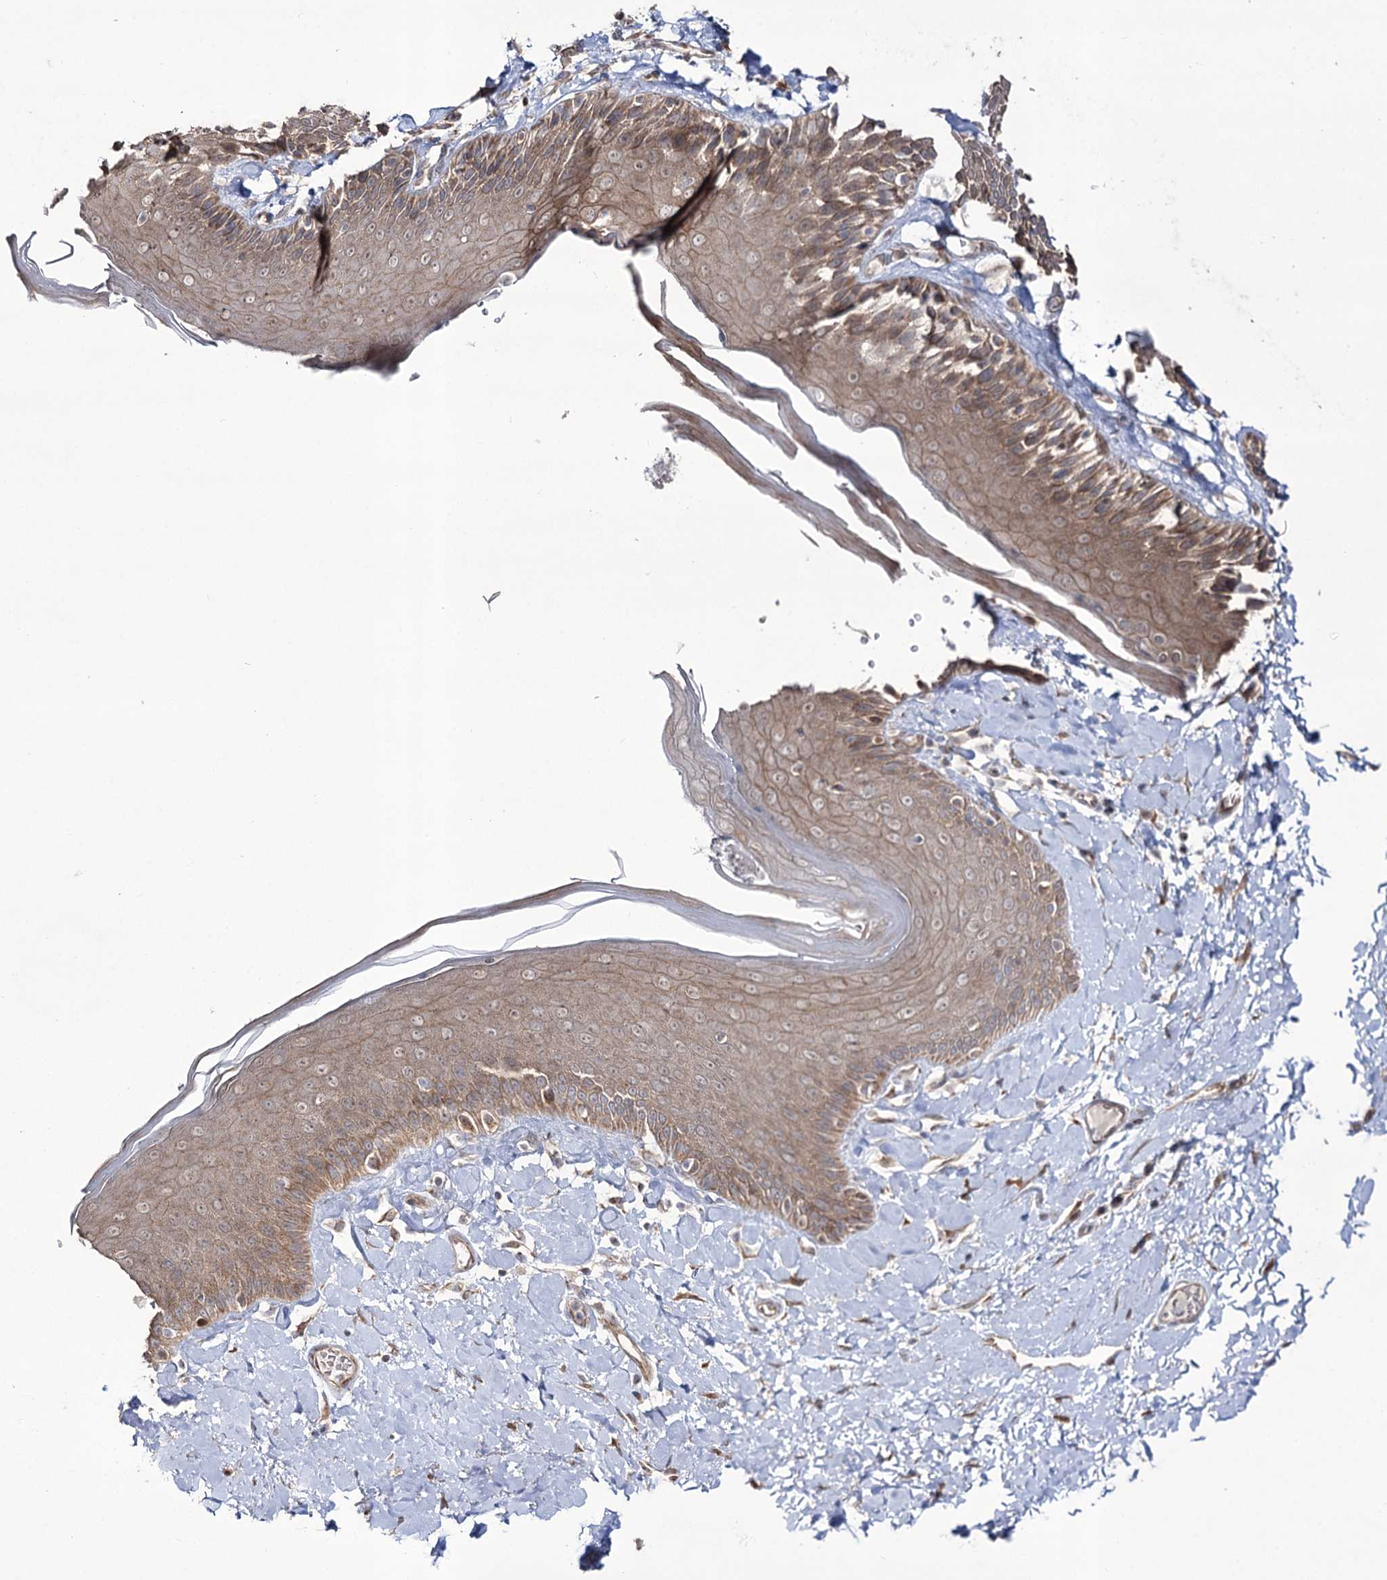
{"staining": {"intensity": "moderate", "quantity": ">75%", "location": "cytoplasmic/membranous"}, "tissue": "skin", "cell_type": "Epidermal cells", "image_type": "normal", "snomed": [{"axis": "morphology", "description": "Normal tissue, NOS"}, {"axis": "topography", "description": "Anal"}], "caption": "A photomicrograph showing moderate cytoplasmic/membranous staining in approximately >75% of epidermal cells in benign skin, as visualized by brown immunohistochemical staining.", "gene": "REXO2", "patient": {"sex": "male", "age": 69}}